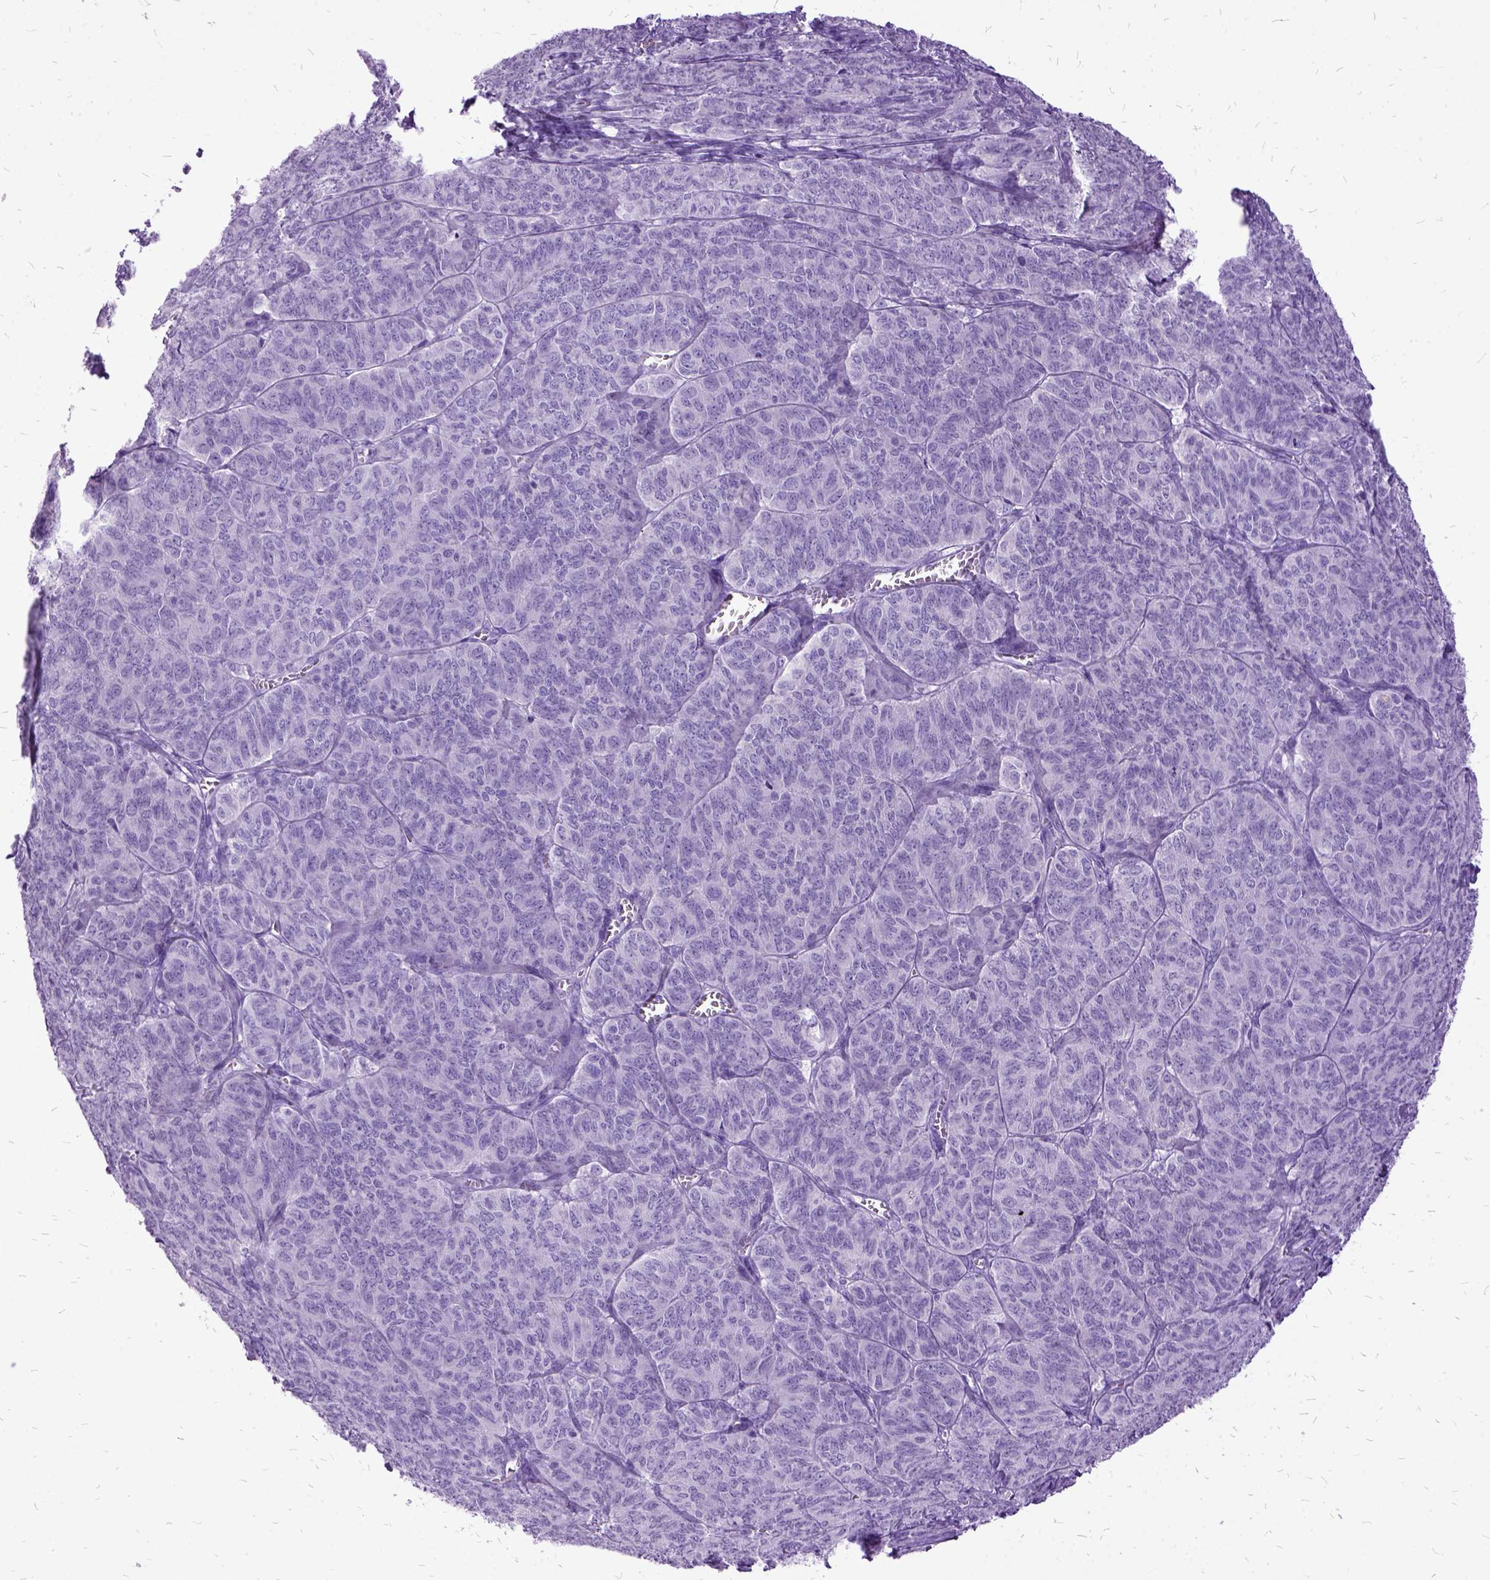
{"staining": {"intensity": "negative", "quantity": "none", "location": "none"}, "tissue": "ovarian cancer", "cell_type": "Tumor cells", "image_type": "cancer", "snomed": [{"axis": "morphology", "description": "Carcinoma, endometroid"}, {"axis": "topography", "description": "Ovary"}], "caption": "Endometroid carcinoma (ovarian) stained for a protein using IHC displays no staining tumor cells.", "gene": "MME", "patient": {"sex": "female", "age": 80}}